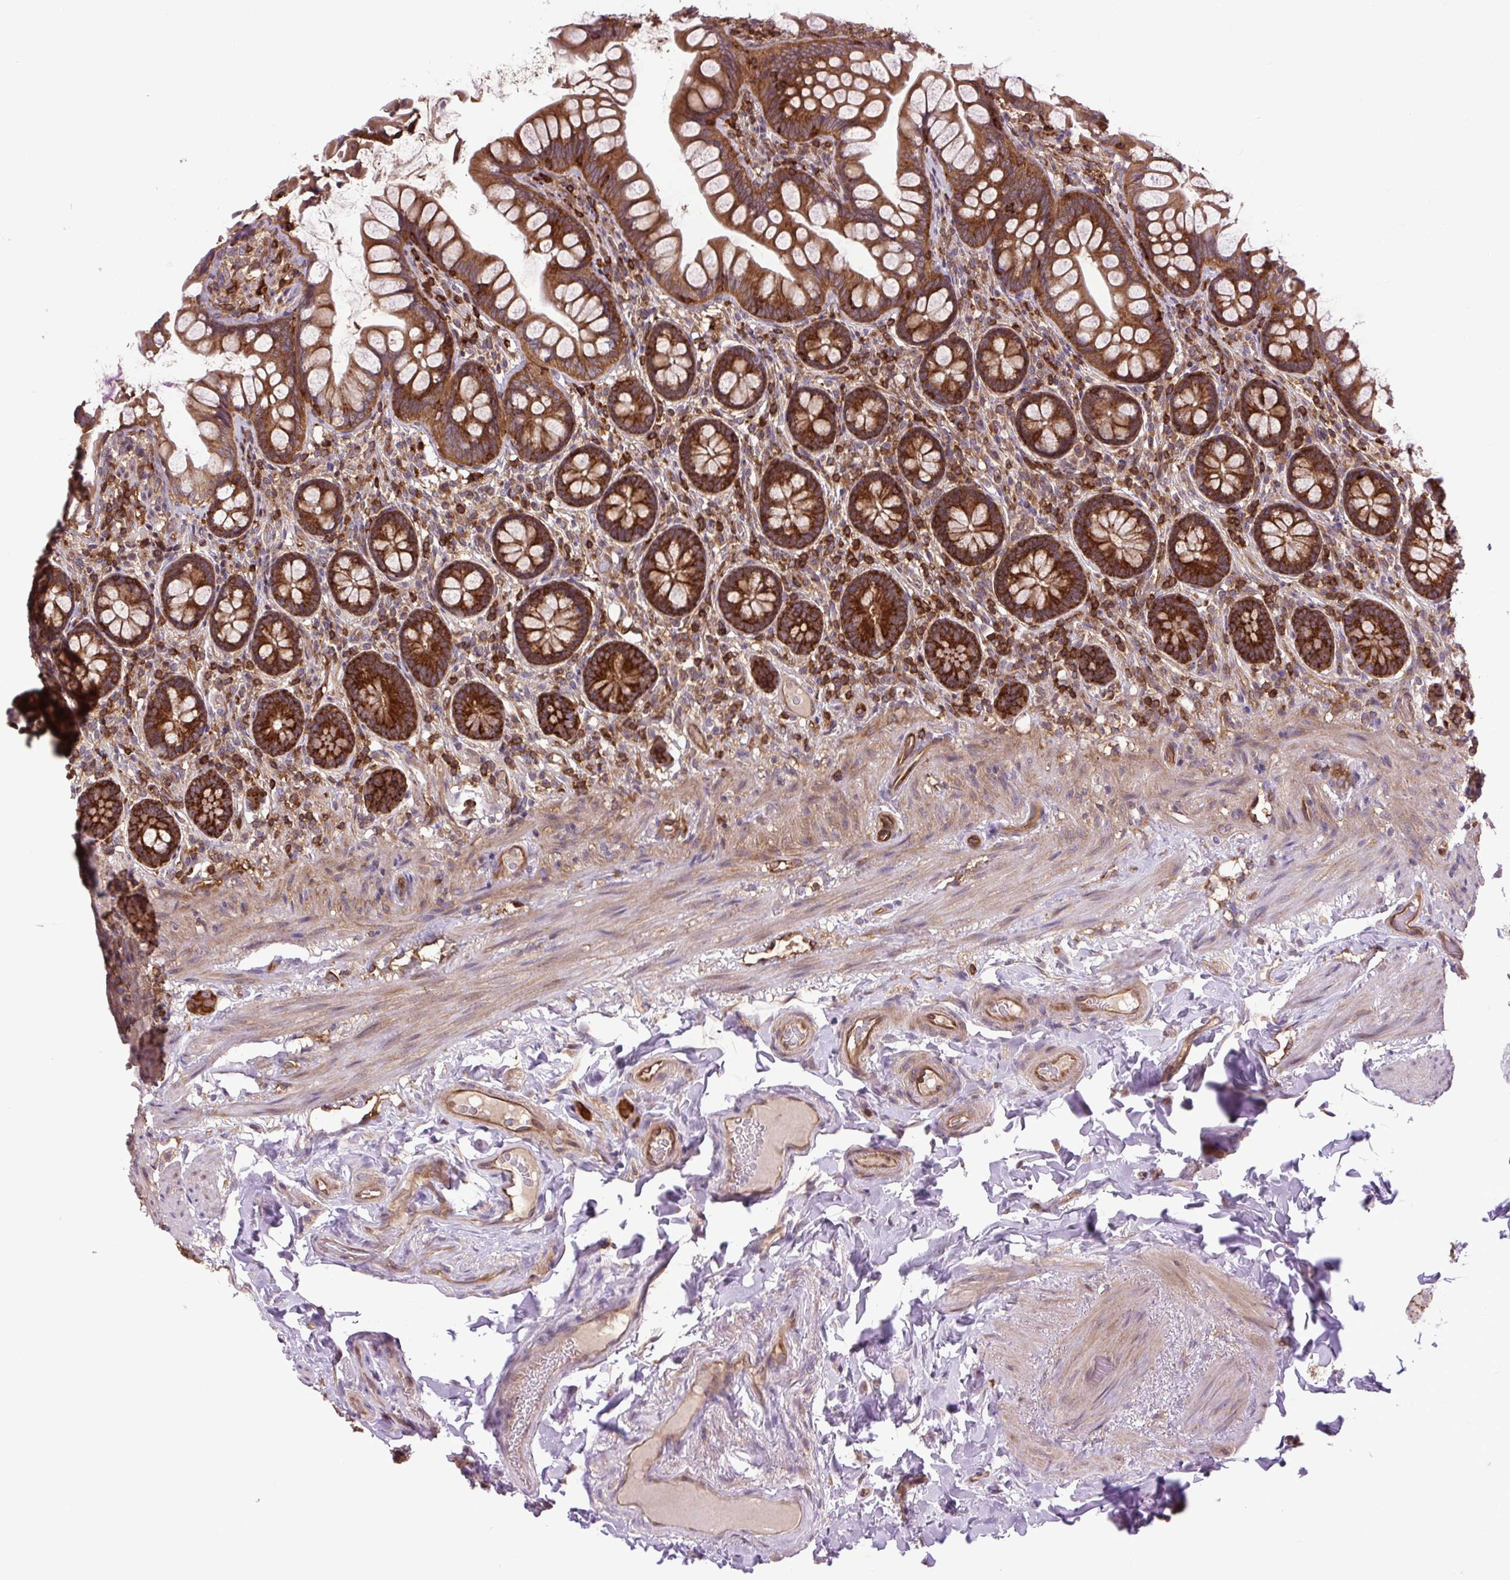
{"staining": {"intensity": "strong", "quantity": ">75%", "location": "cytoplasmic/membranous"}, "tissue": "small intestine", "cell_type": "Glandular cells", "image_type": "normal", "snomed": [{"axis": "morphology", "description": "Normal tissue, NOS"}, {"axis": "topography", "description": "Small intestine"}], "caption": "There is high levels of strong cytoplasmic/membranous expression in glandular cells of normal small intestine, as demonstrated by immunohistochemical staining (brown color).", "gene": "PLCG1", "patient": {"sex": "male", "age": 70}}